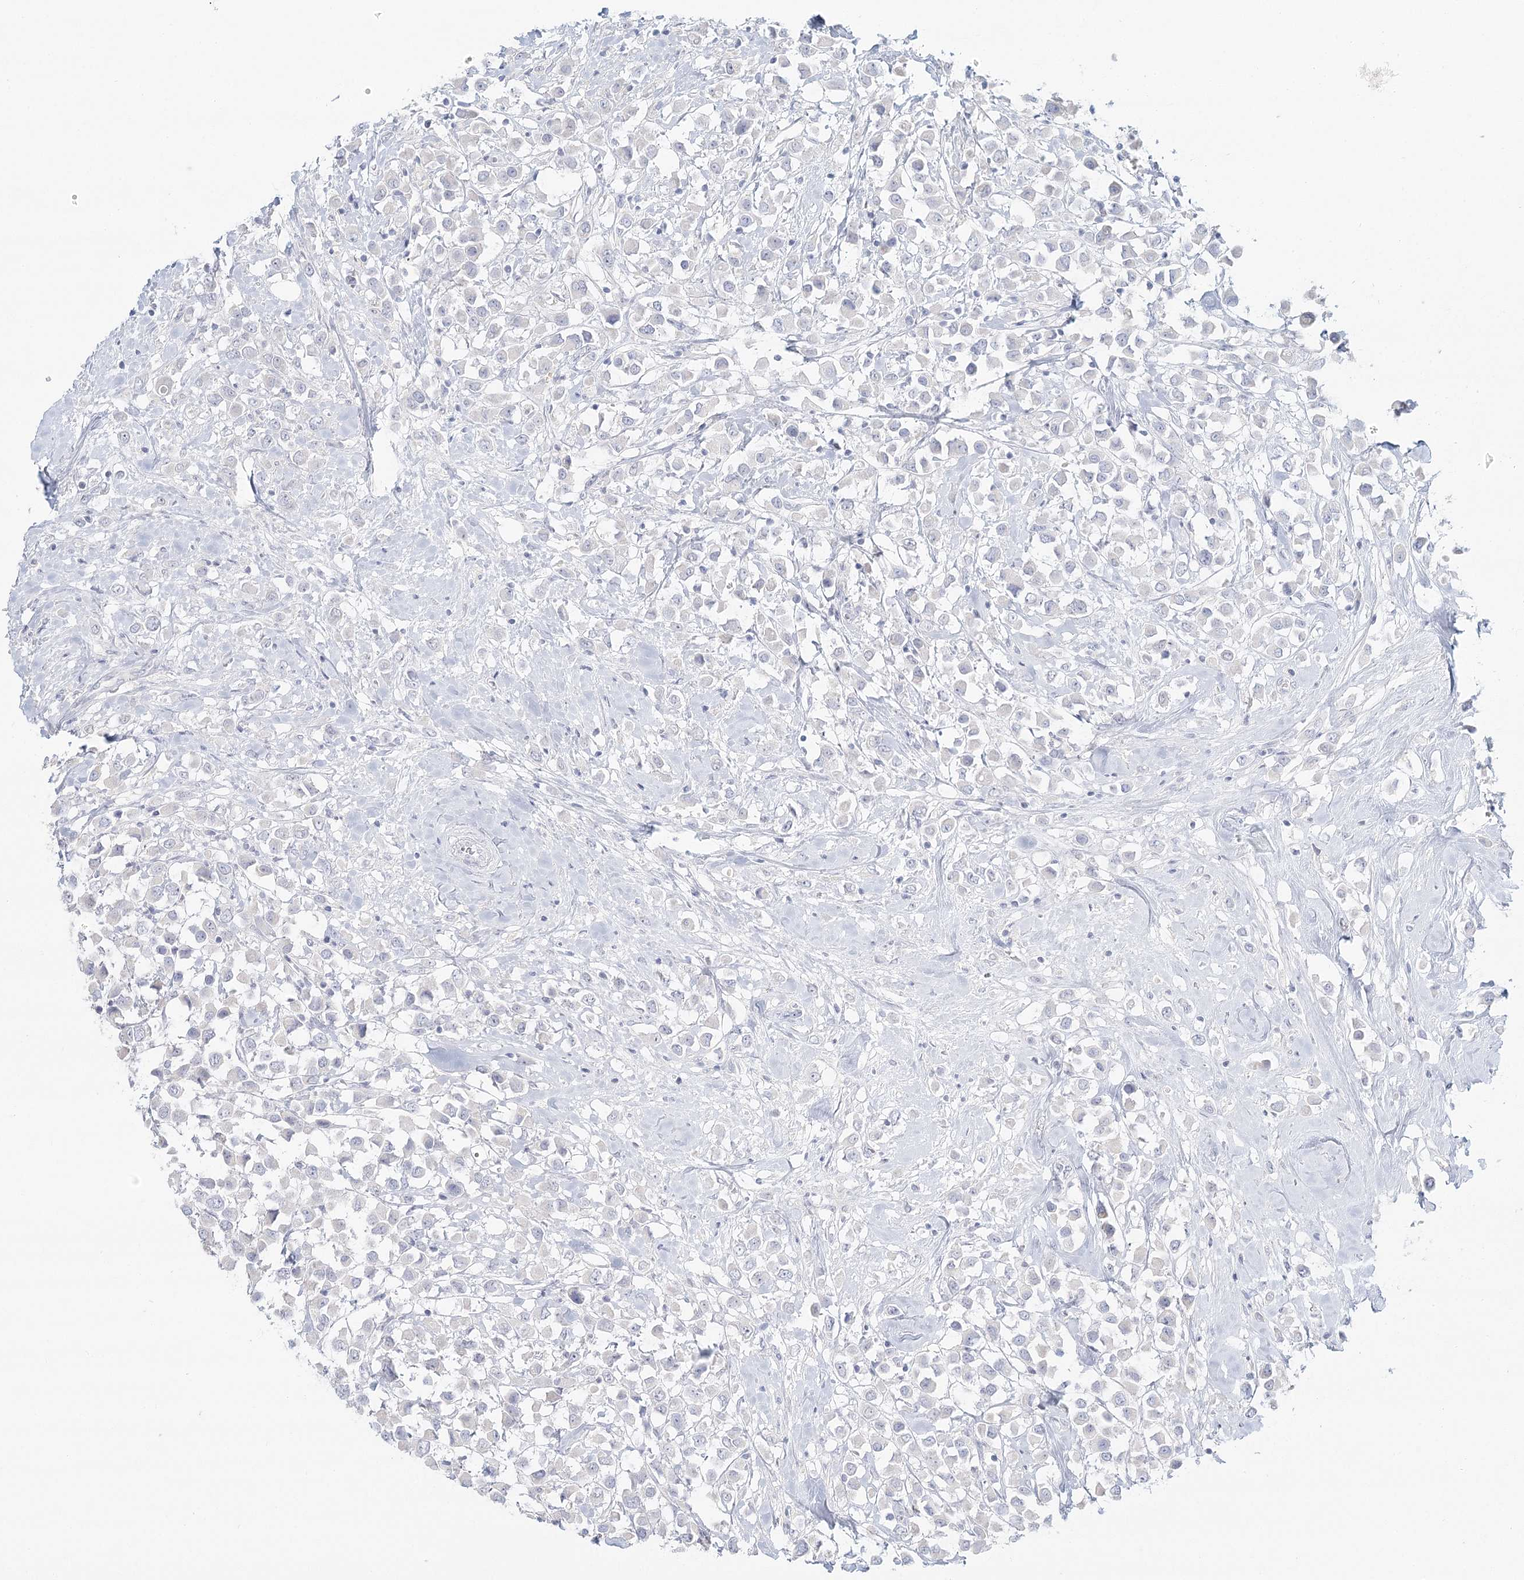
{"staining": {"intensity": "negative", "quantity": "none", "location": "none"}, "tissue": "breast cancer", "cell_type": "Tumor cells", "image_type": "cancer", "snomed": [{"axis": "morphology", "description": "Duct carcinoma"}, {"axis": "topography", "description": "Breast"}], "caption": "DAB immunohistochemical staining of human breast intraductal carcinoma reveals no significant positivity in tumor cells.", "gene": "DMGDH", "patient": {"sex": "female", "age": 61}}